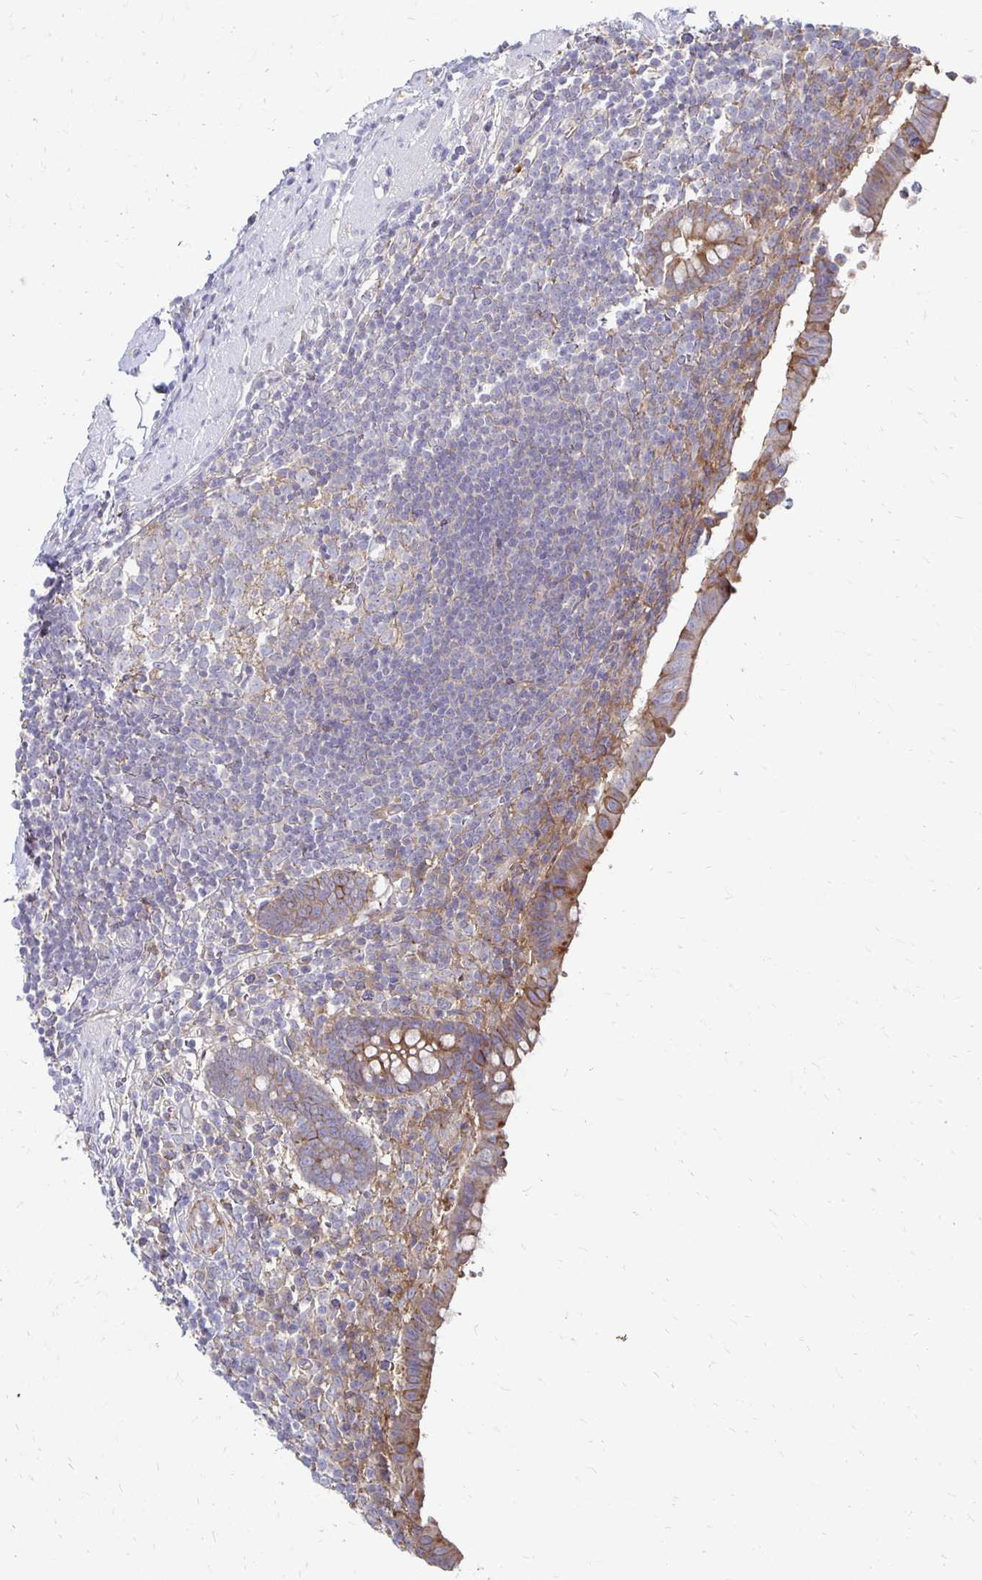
{"staining": {"intensity": "moderate", "quantity": "25%-75%", "location": "cytoplasmic/membranous"}, "tissue": "appendix", "cell_type": "Glandular cells", "image_type": "normal", "snomed": [{"axis": "morphology", "description": "Normal tissue, NOS"}, {"axis": "topography", "description": "Appendix"}], "caption": "Protein staining shows moderate cytoplasmic/membranous expression in about 25%-75% of glandular cells in benign appendix.", "gene": "NCSTN", "patient": {"sex": "female", "age": 56}}